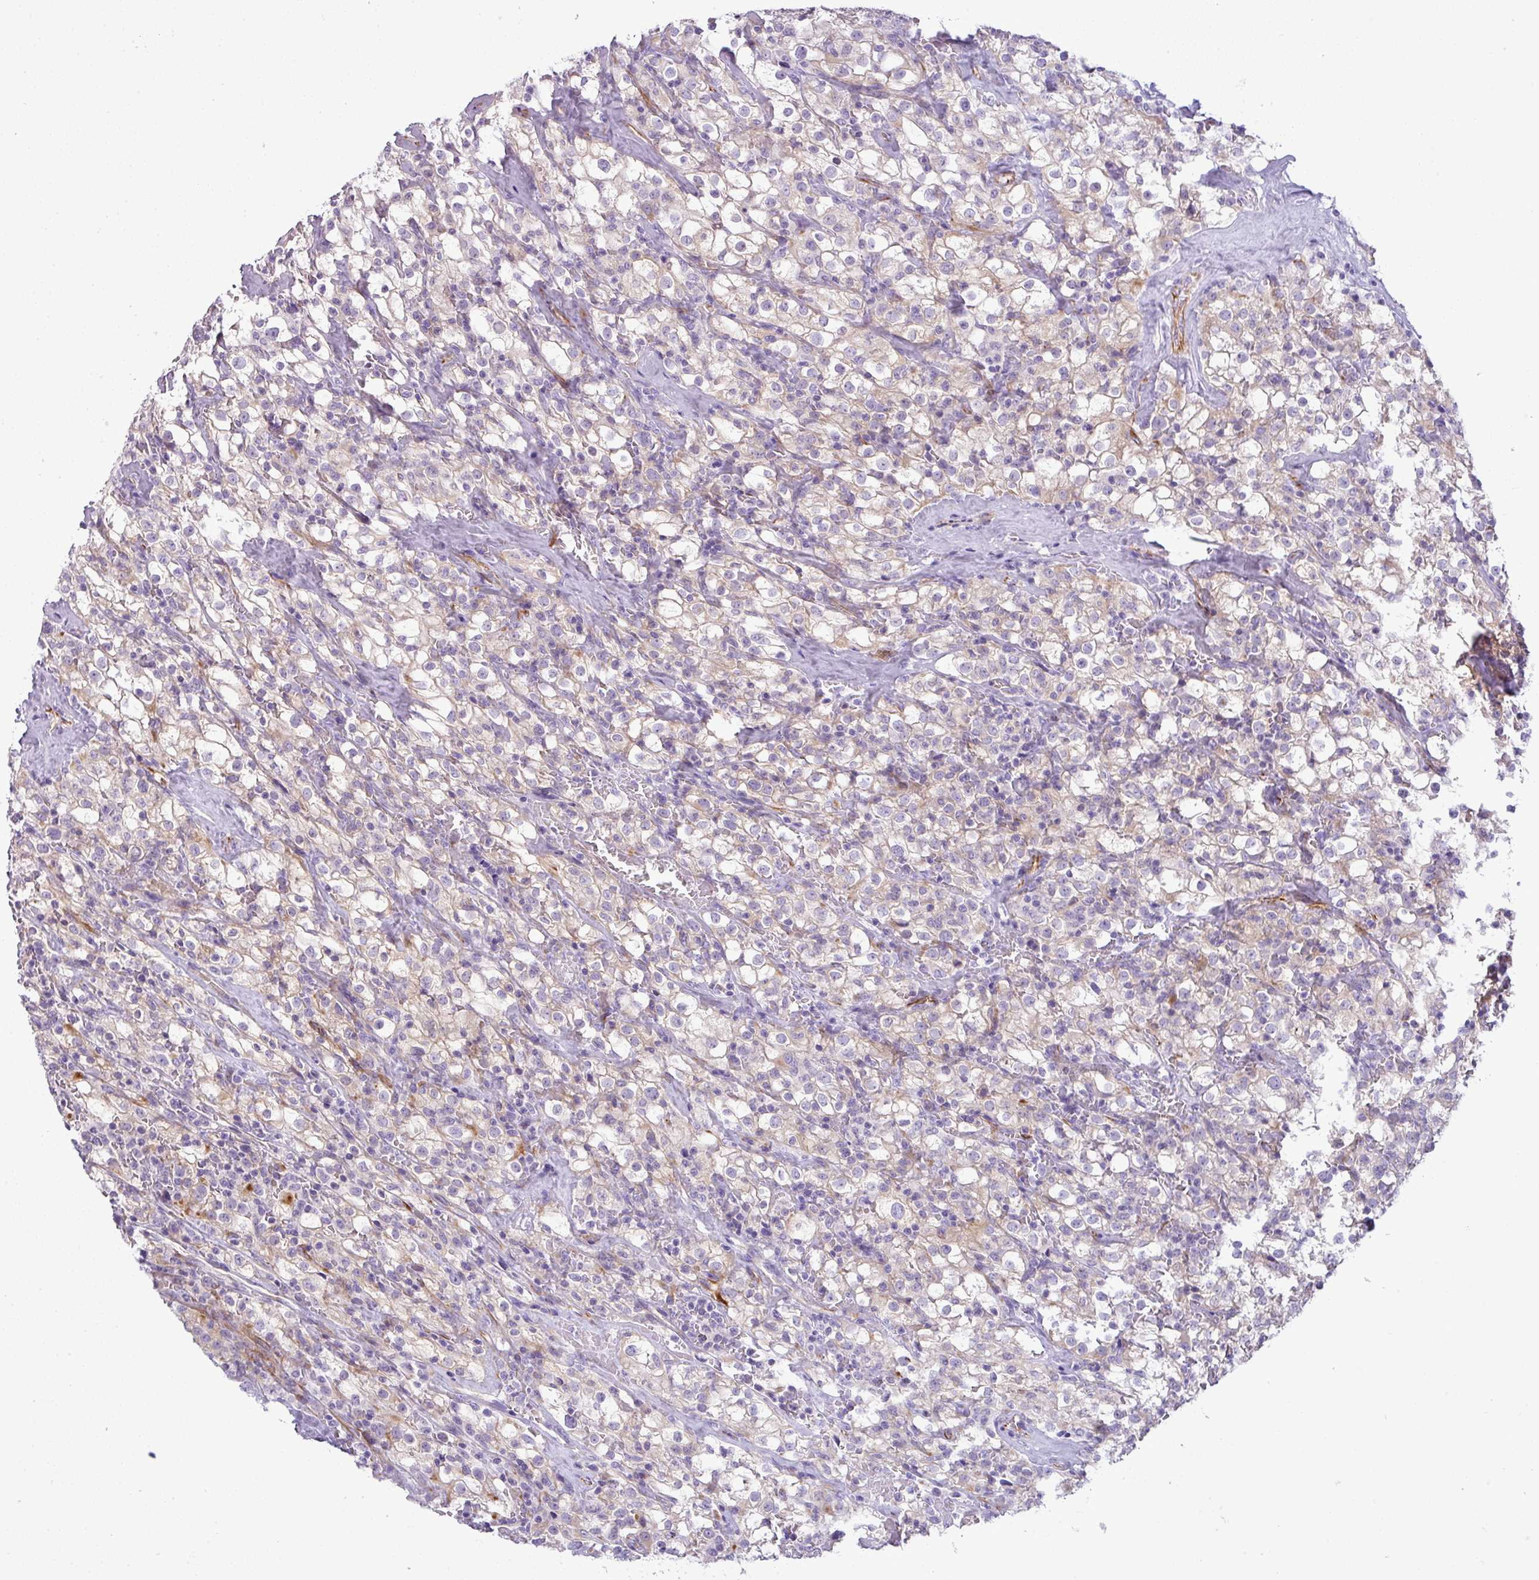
{"staining": {"intensity": "negative", "quantity": "none", "location": "none"}, "tissue": "renal cancer", "cell_type": "Tumor cells", "image_type": "cancer", "snomed": [{"axis": "morphology", "description": "Adenocarcinoma, NOS"}, {"axis": "topography", "description": "Kidney"}], "caption": "A micrograph of adenocarcinoma (renal) stained for a protein reveals no brown staining in tumor cells.", "gene": "ENSG00000273748", "patient": {"sex": "female", "age": 74}}